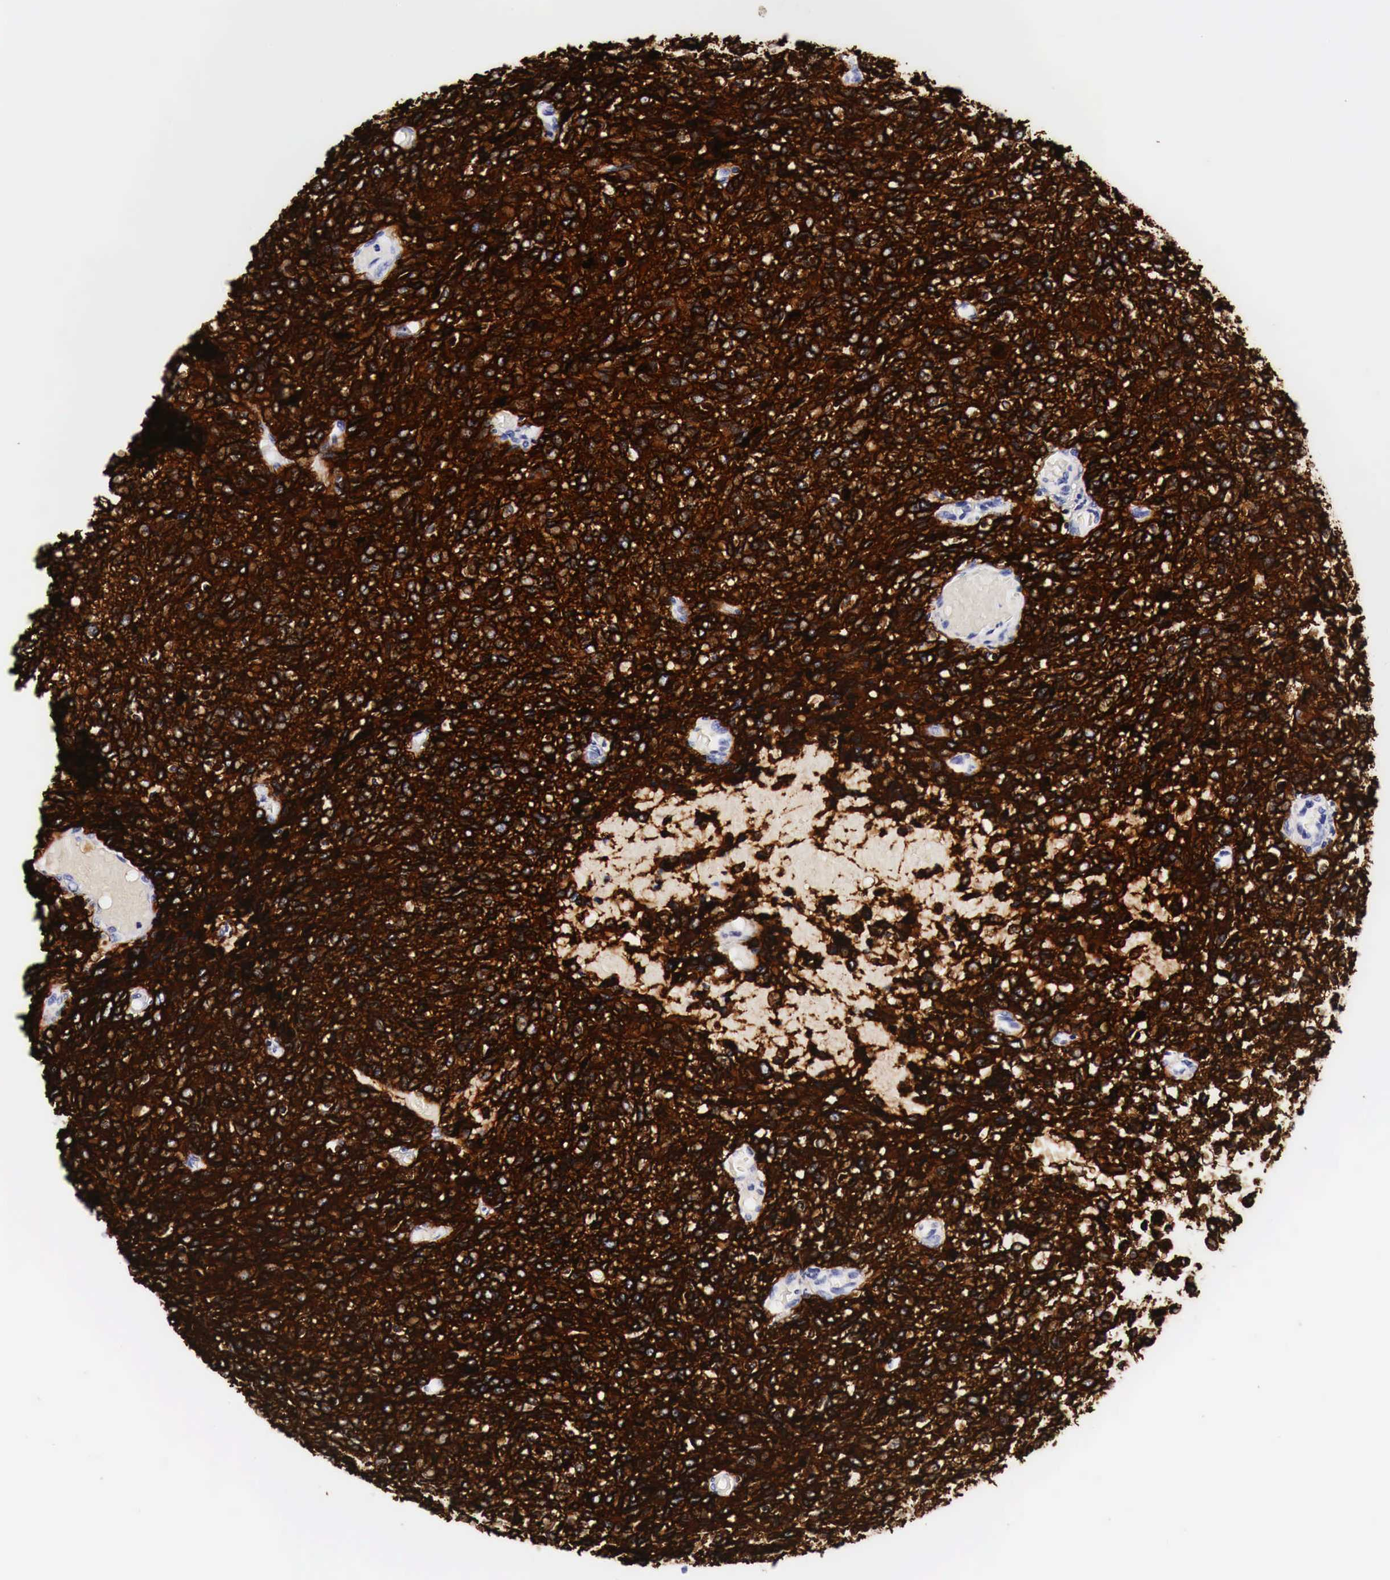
{"staining": {"intensity": "strong", "quantity": ">75%", "location": "cytoplasmic/membranous"}, "tissue": "glioma", "cell_type": "Tumor cells", "image_type": "cancer", "snomed": [{"axis": "morphology", "description": "Glioma, malignant, High grade"}, {"axis": "topography", "description": "Brain"}], "caption": "Immunohistochemical staining of glioma reveals high levels of strong cytoplasmic/membranous protein expression in about >75% of tumor cells.", "gene": "EGFR", "patient": {"sex": "male", "age": 77}}